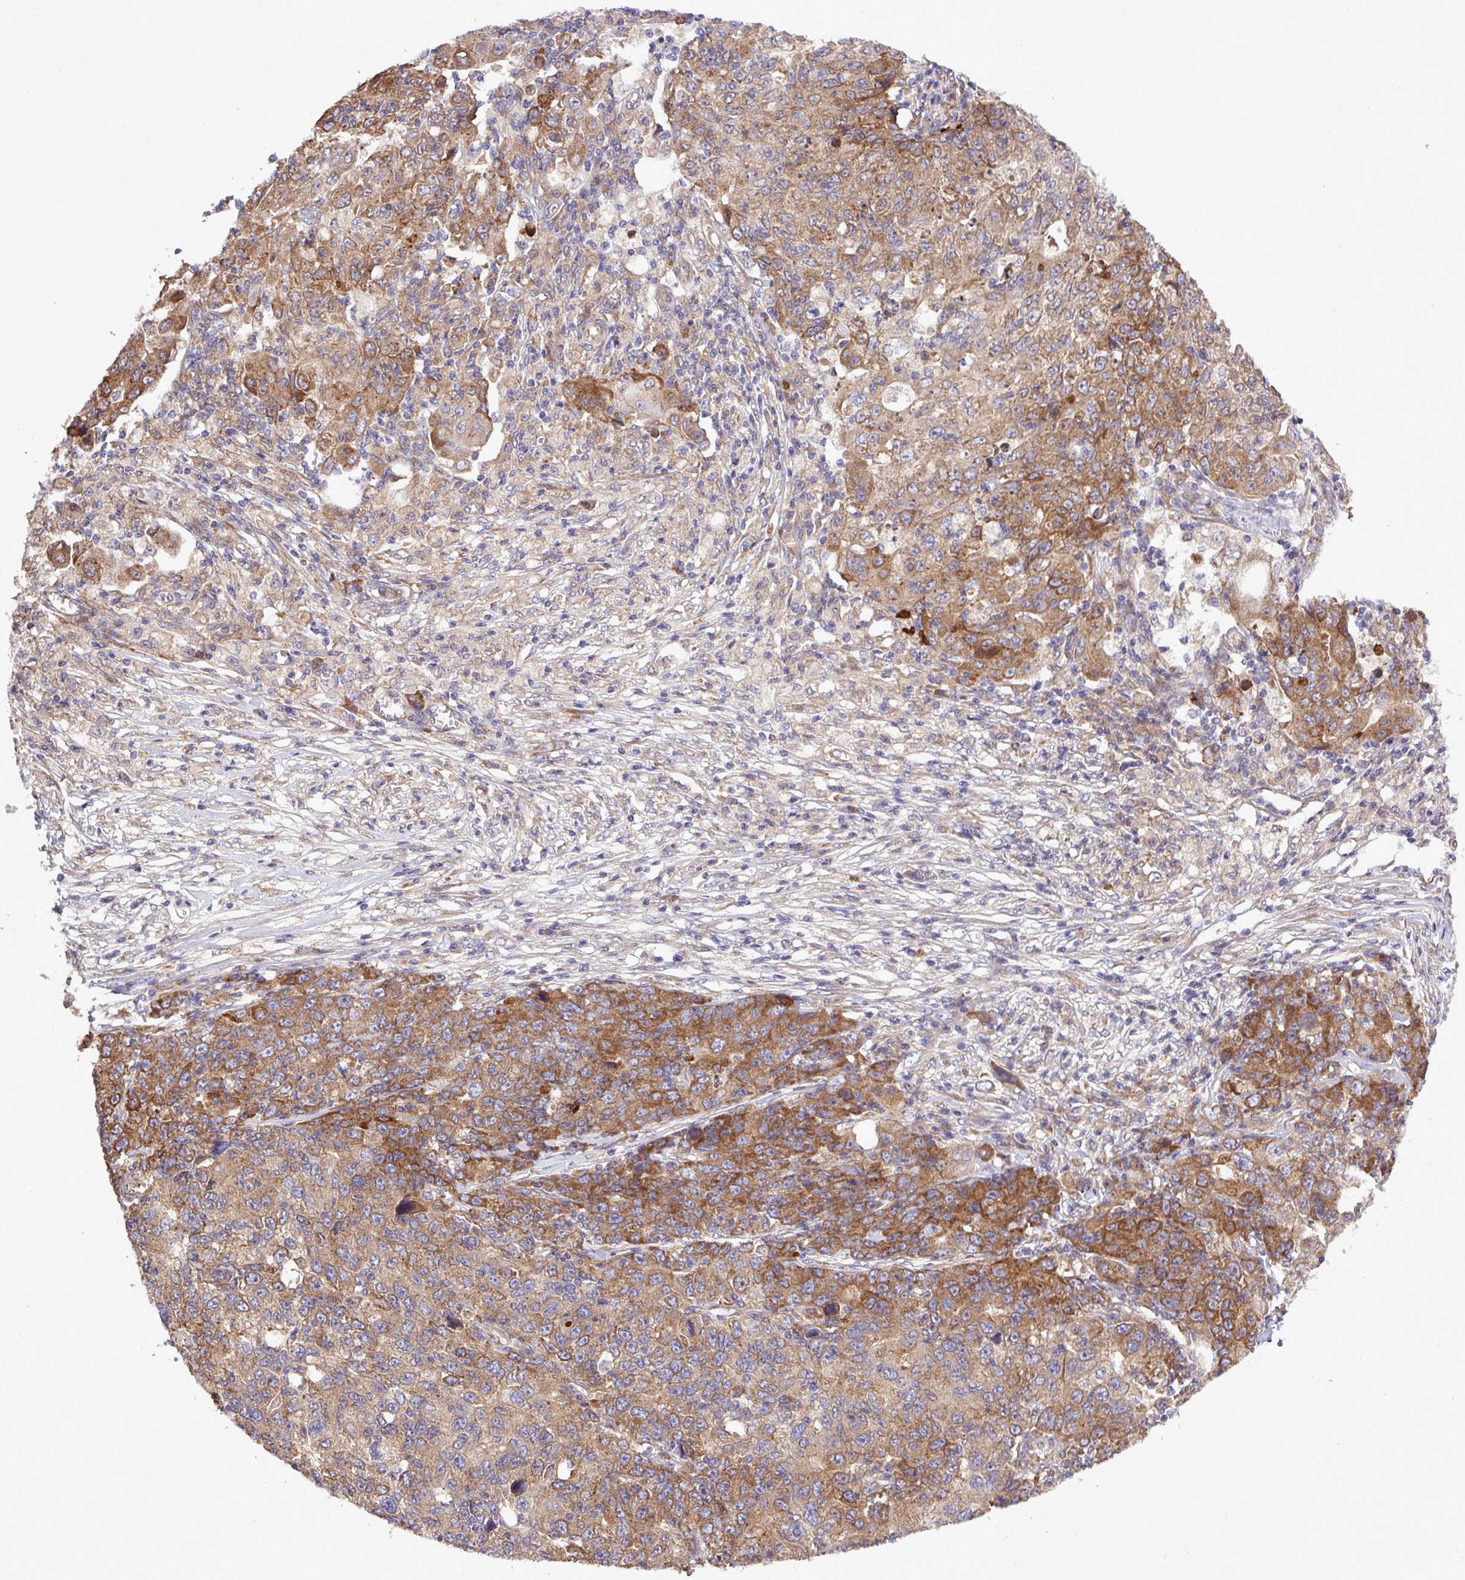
{"staining": {"intensity": "moderate", "quantity": ">75%", "location": "cytoplasmic/membranous"}, "tissue": "ovarian cancer", "cell_type": "Tumor cells", "image_type": "cancer", "snomed": [{"axis": "morphology", "description": "Carcinoma, endometroid"}, {"axis": "topography", "description": "Ovary"}], "caption": "IHC staining of ovarian cancer, which reveals medium levels of moderate cytoplasmic/membranous staining in approximately >75% of tumor cells indicating moderate cytoplasmic/membranous protein positivity. The staining was performed using DAB (brown) for protein detection and nuclei were counterstained in hematoxylin (blue).", "gene": "MEGF6", "patient": {"sex": "female", "age": 42}}